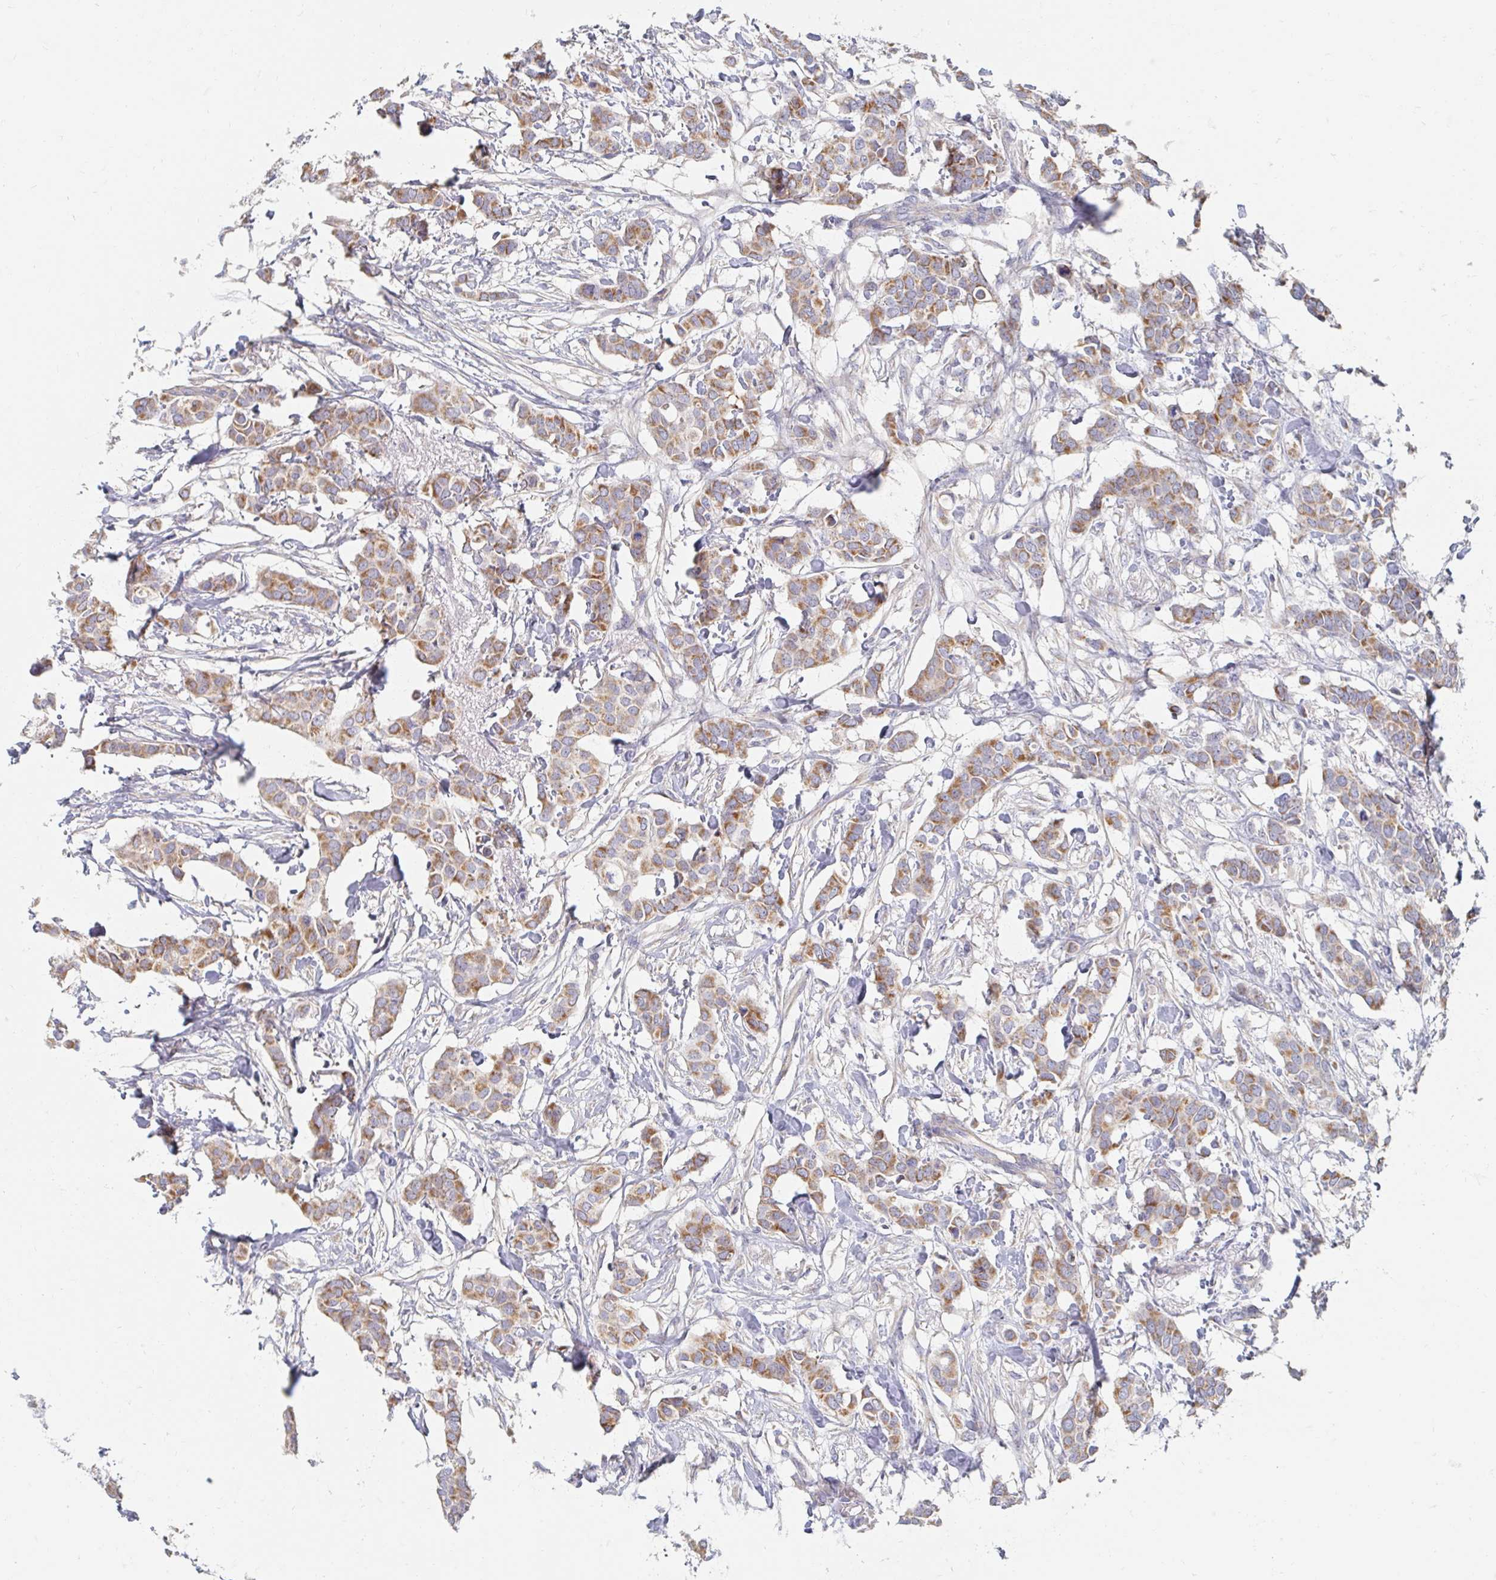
{"staining": {"intensity": "moderate", "quantity": ">75%", "location": "cytoplasmic/membranous"}, "tissue": "breast cancer", "cell_type": "Tumor cells", "image_type": "cancer", "snomed": [{"axis": "morphology", "description": "Duct carcinoma"}, {"axis": "topography", "description": "Breast"}], "caption": "The micrograph shows immunohistochemical staining of breast cancer. There is moderate cytoplasmic/membranous staining is seen in about >75% of tumor cells.", "gene": "MAVS", "patient": {"sex": "female", "age": 62}}